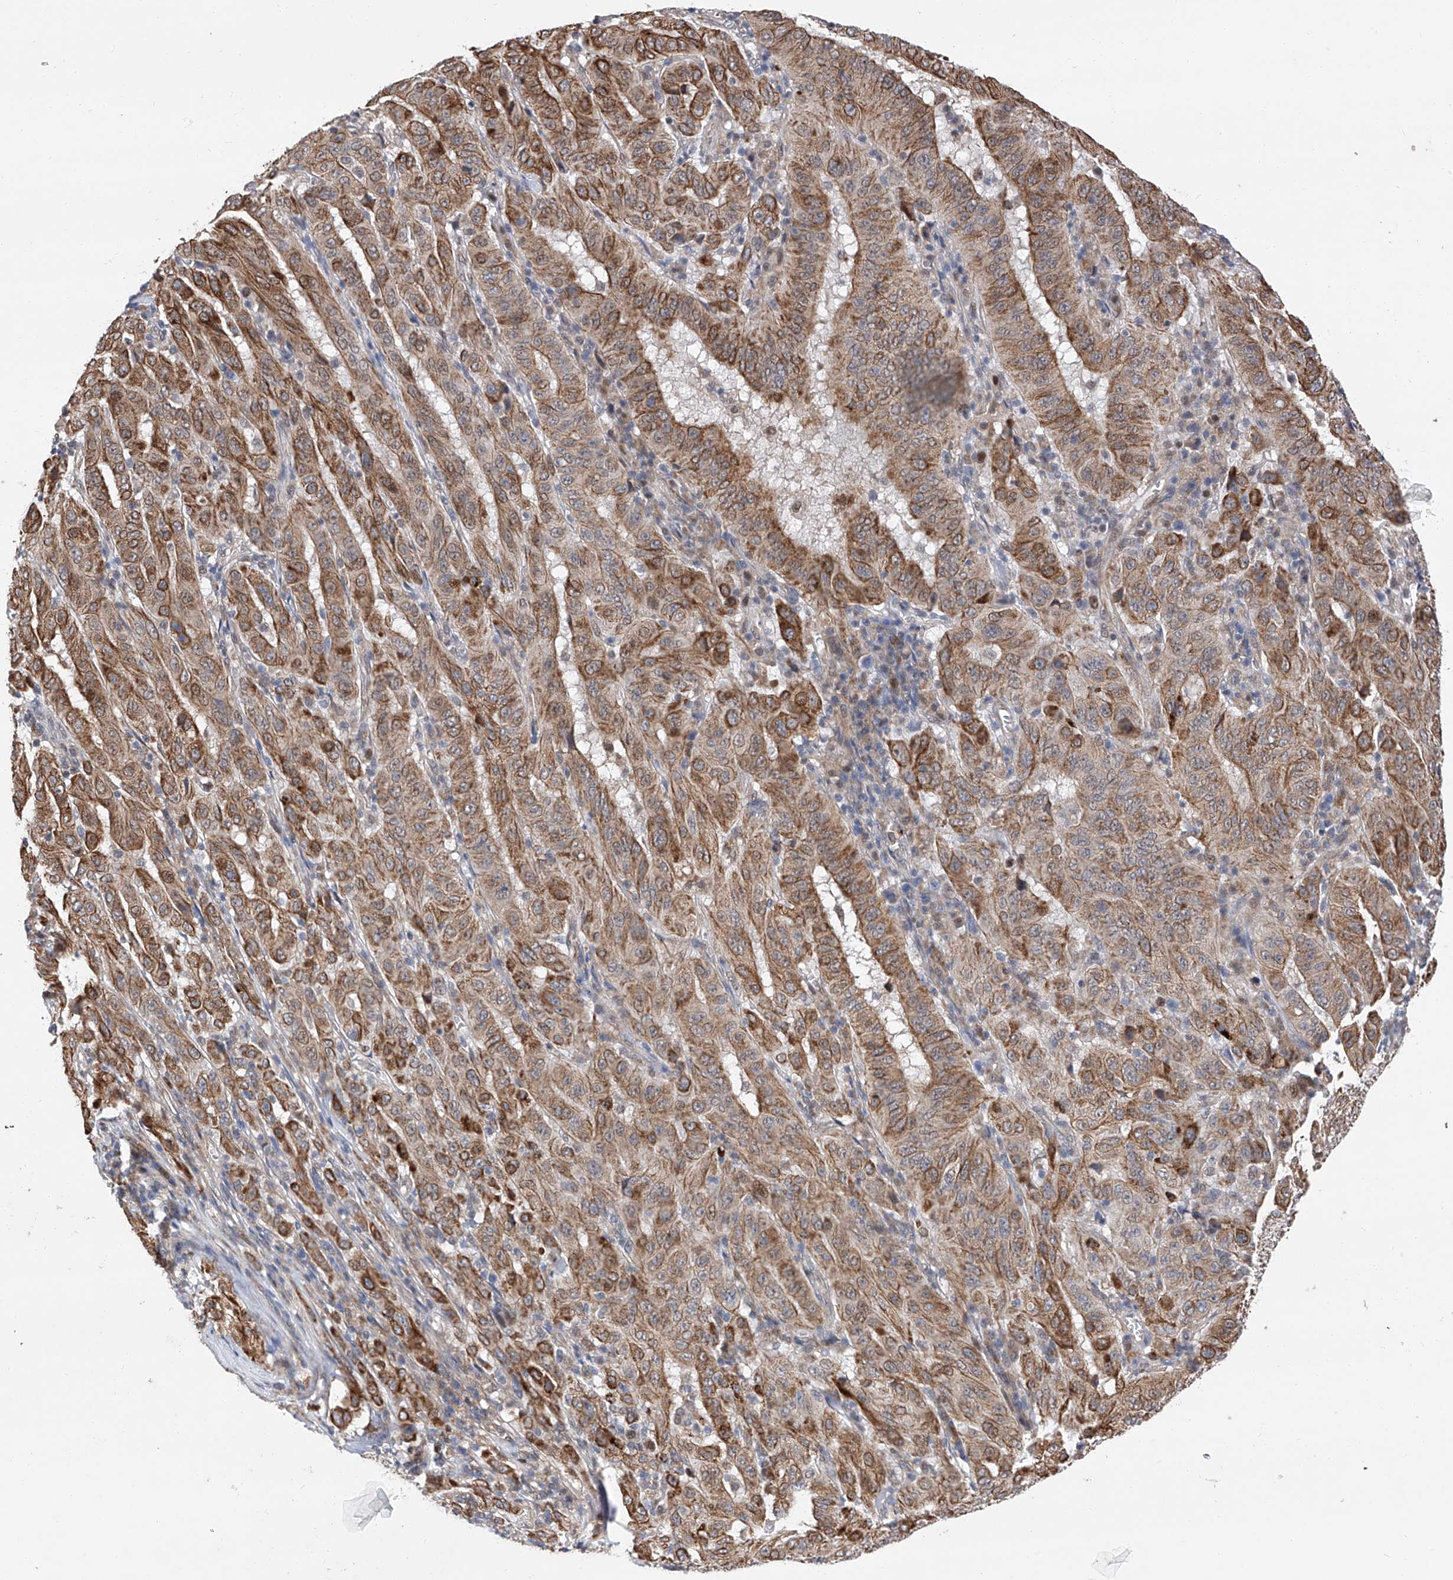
{"staining": {"intensity": "moderate", "quantity": ">75%", "location": "cytoplasmic/membranous"}, "tissue": "pancreatic cancer", "cell_type": "Tumor cells", "image_type": "cancer", "snomed": [{"axis": "morphology", "description": "Adenocarcinoma, NOS"}, {"axis": "topography", "description": "Pancreas"}], "caption": "Pancreatic cancer (adenocarcinoma) stained with a brown dye reveals moderate cytoplasmic/membranous positive expression in about >75% of tumor cells.", "gene": "FARP2", "patient": {"sex": "male", "age": 63}}